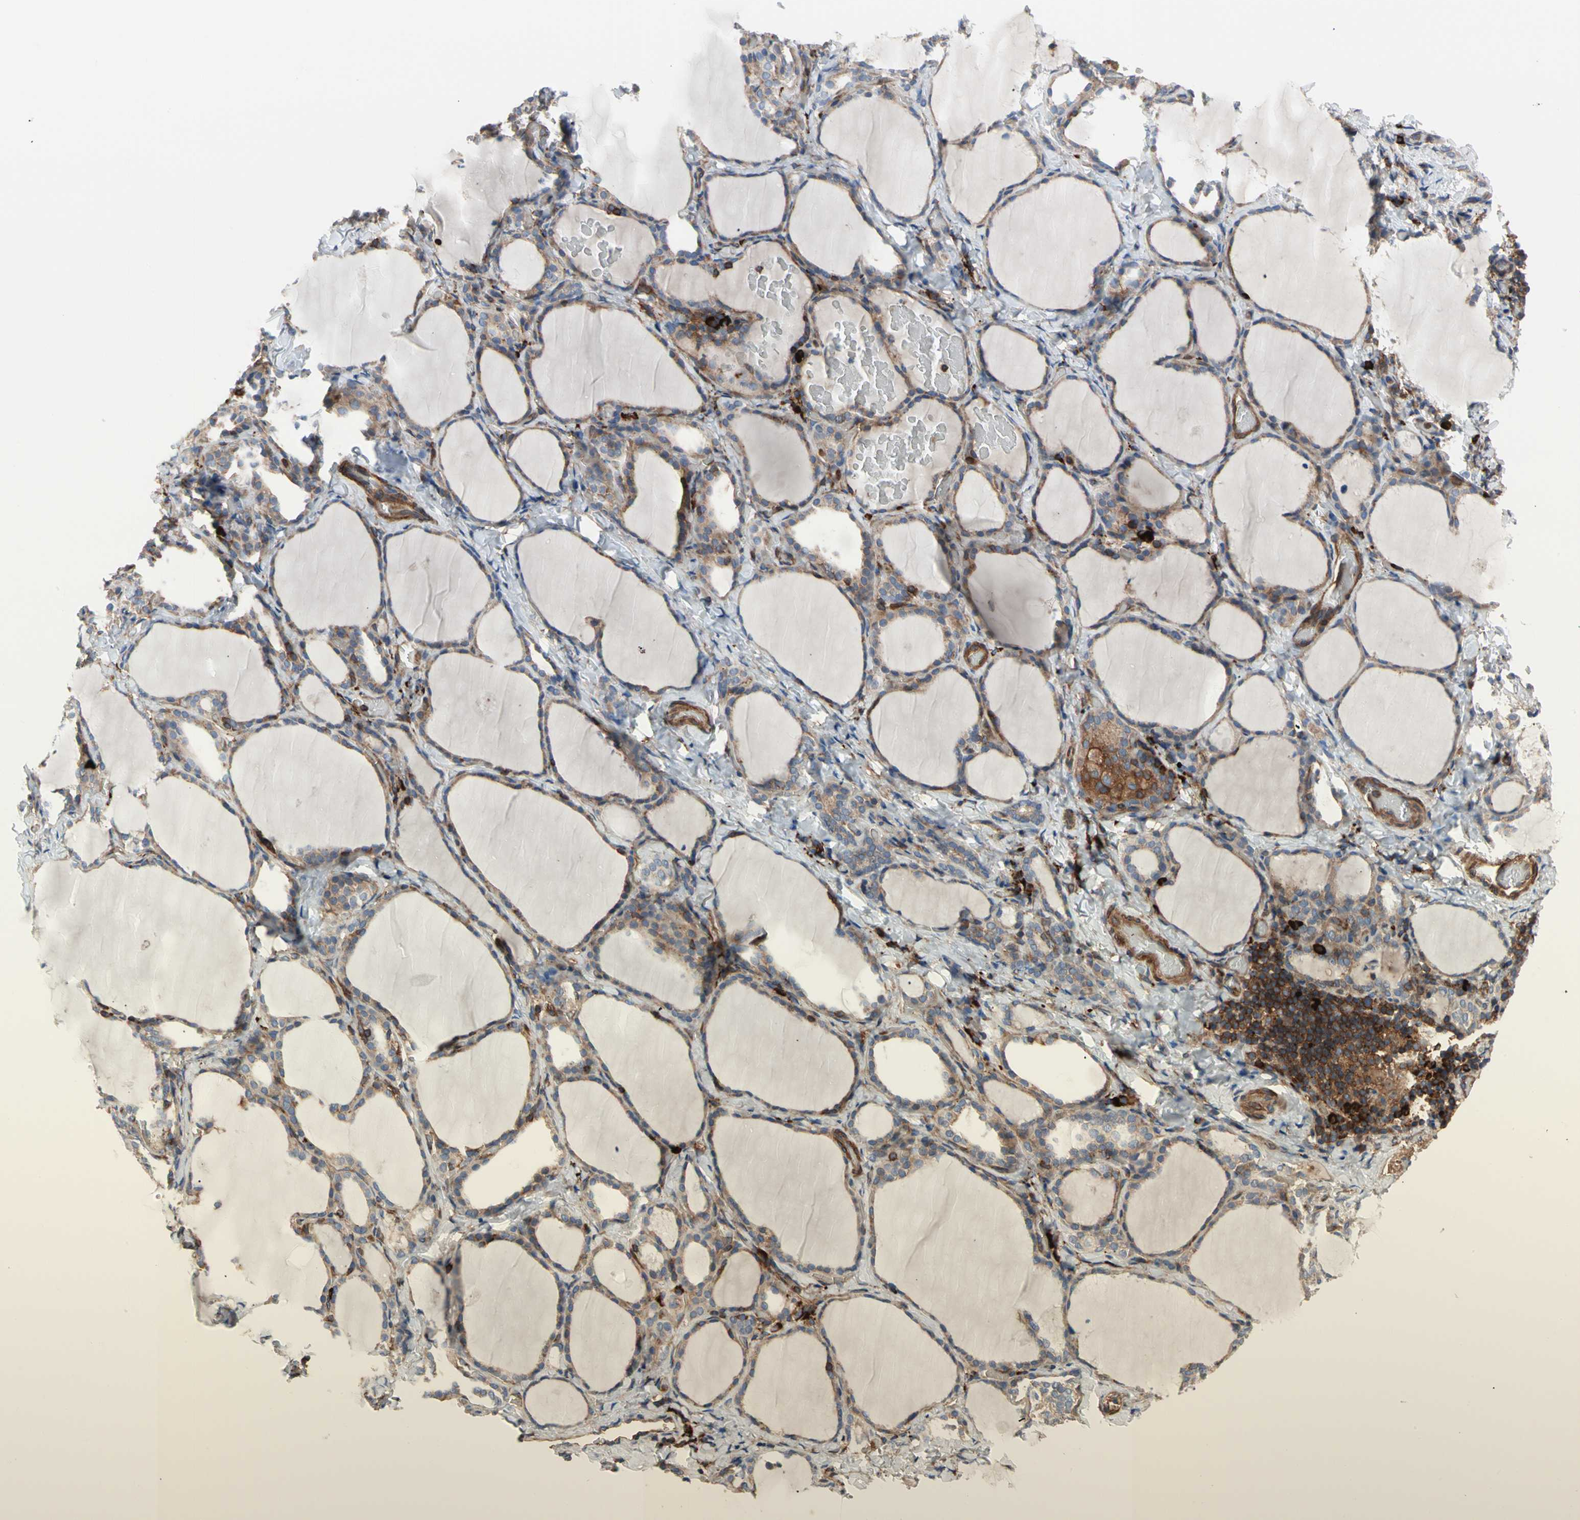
{"staining": {"intensity": "moderate", "quantity": ">75%", "location": "cytoplasmic/membranous"}, "tissue": "thyroid gland", "cell_type": "Glandular cells", "image_type": "normal", "snomed": [{"axis": "morphology", "description": "Normal tissue, NOS"}, {"axis": "morphology", "description": "Papillary adenocarcinoma, NOS"}, {"axis": "topography", "description": "Thyroid gland"}], "caption": "Moderate cytoplasmic/membranous expression for a protein is seen in approximately >75% of glandular cells of normal thyroid gland using IHC.", "gene": "ROCK1", "patient": {"sex": "female", "age": 30}}